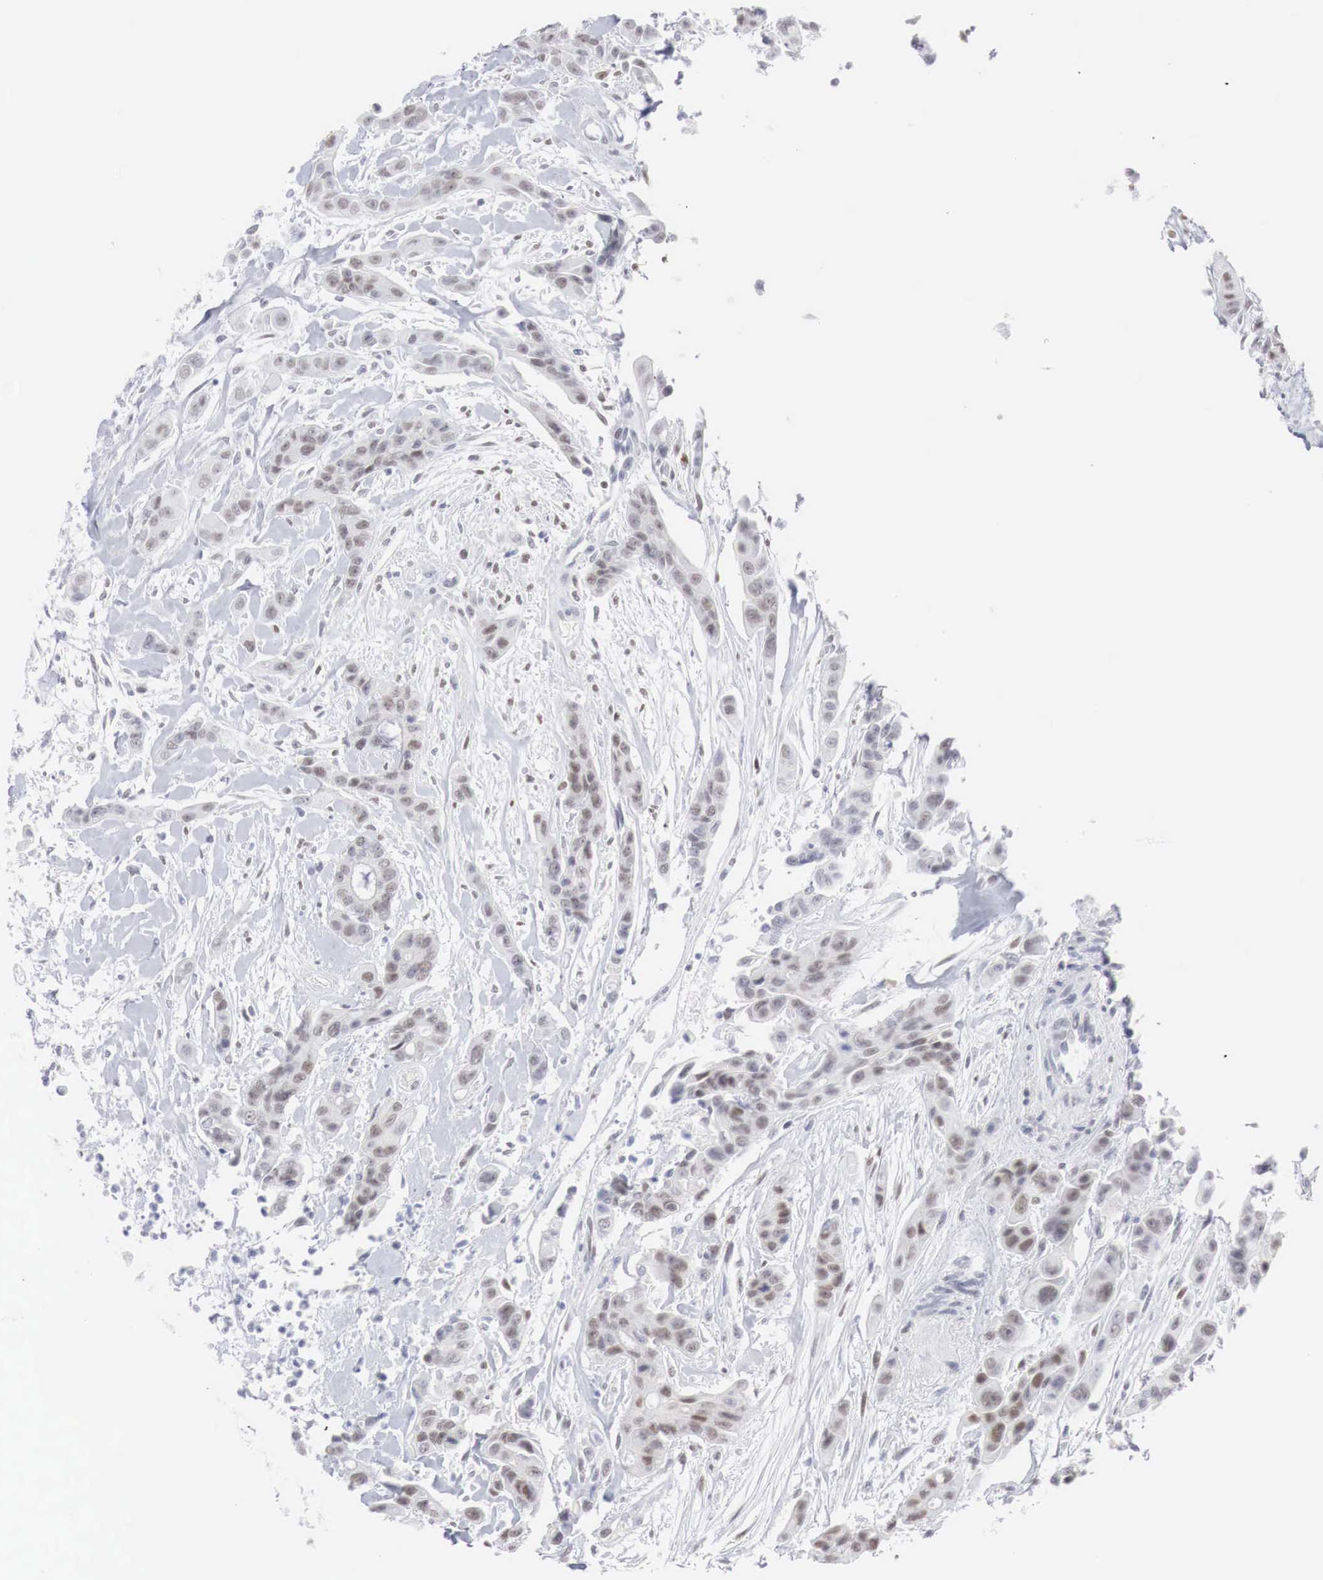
{"staining": {"intensity": "moderate", "quantity": "25%-75%", "location": "nuclear"}, "tissue": "colorectal cancer", "cell_type": "Tumor cells", "image_type": "cancer", "snomed": [{"axis": "morphology", "description": "Adenocarcinoma, NOS"}, {"axis": "topography", "description": "Colon"}], "caption": "Adenocarcinoma (colorectal) was stained to show a protein in brown. There is medium levels of moderate nuclear expression in approximately 25%-75% of tumor cells.", "gene": "FOXP2", "patient": {"sex": "female", "age": 70}}